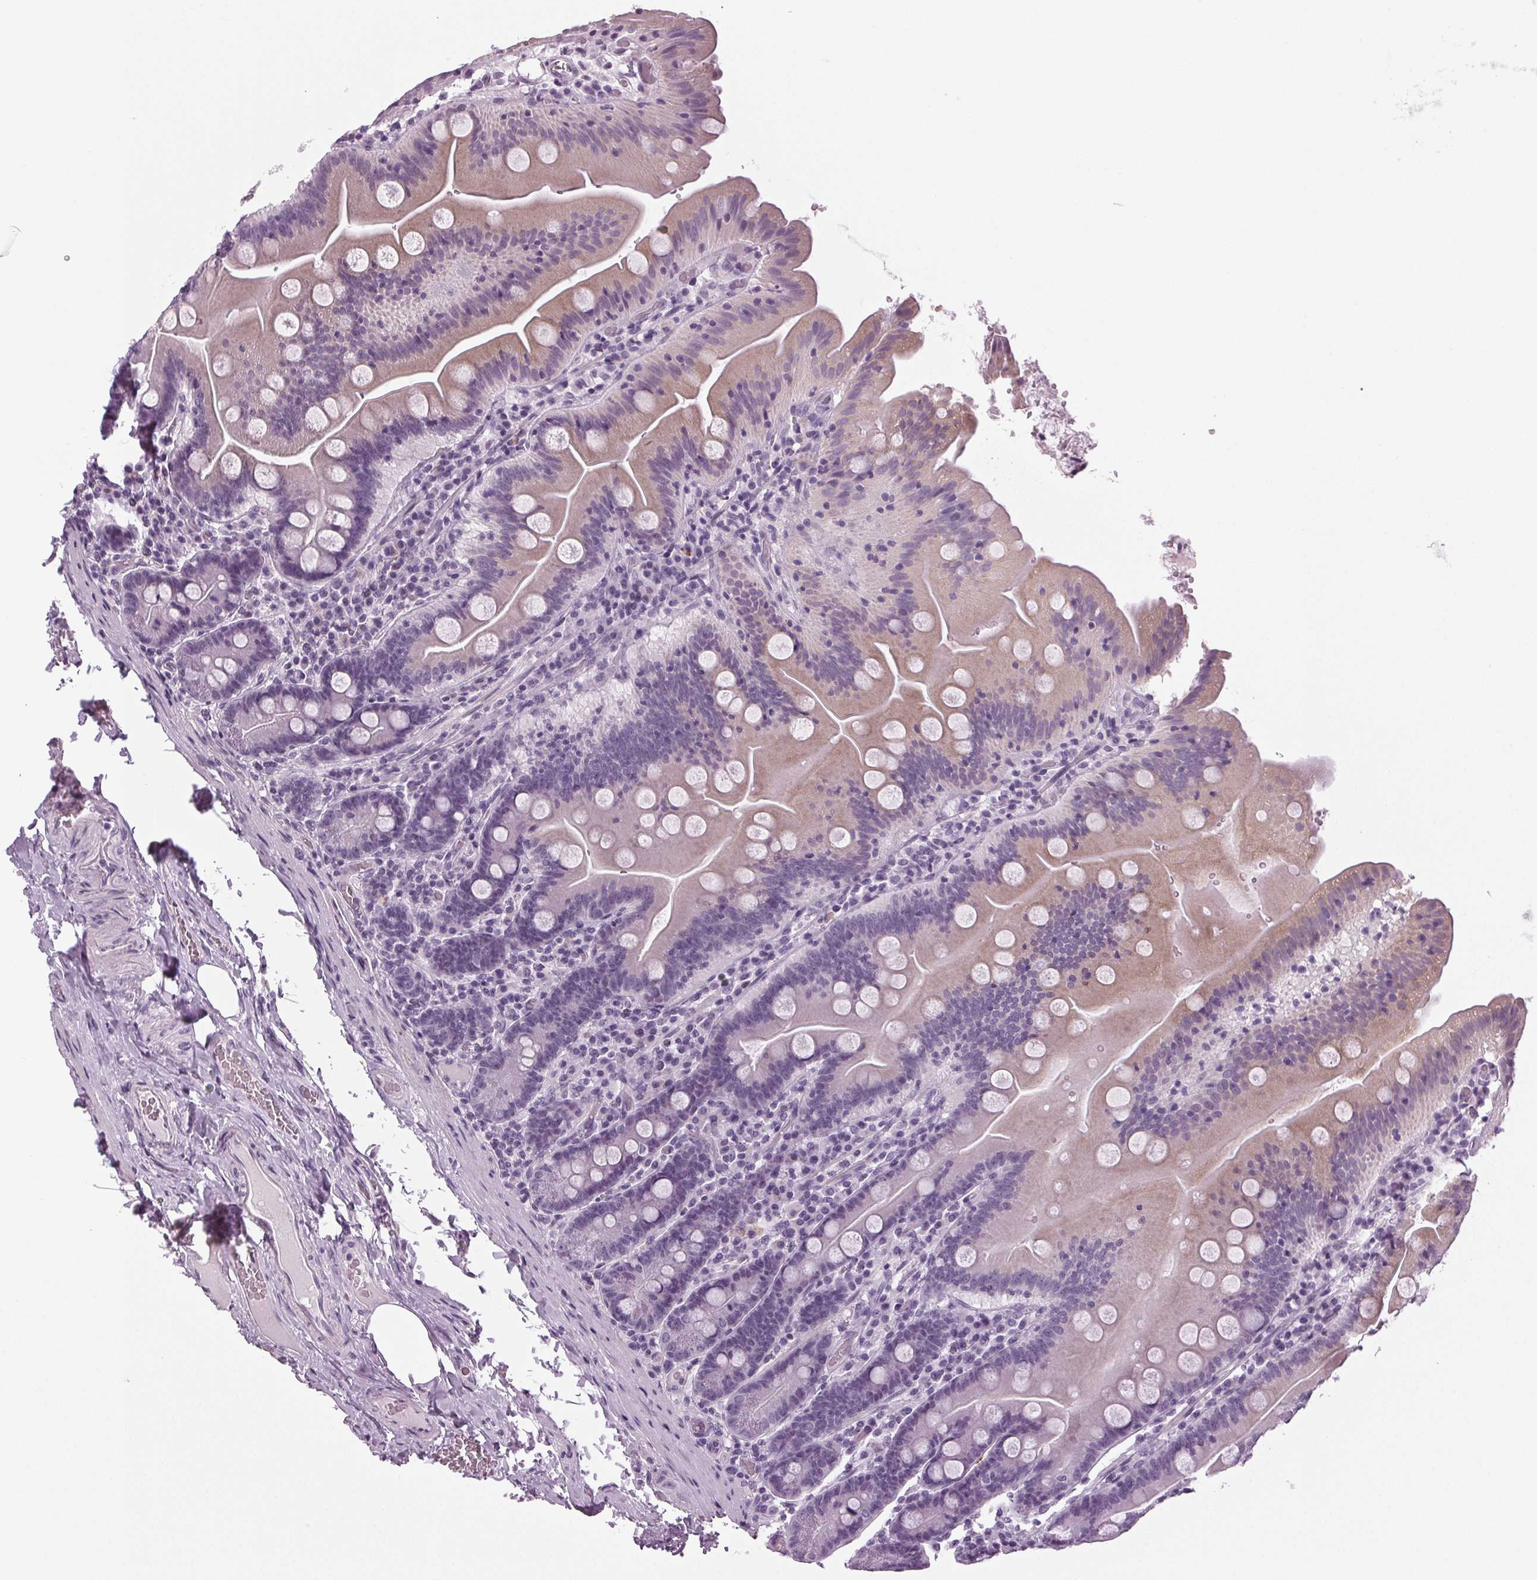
{"staining": {"intensity": "moderate", "quantity": "25%-75%", "location": "cytoplasmic/membranous"}, "tissue": "small intestine", "cell_type": "Glandular cells", "image_type": "normal", "snomed": [{"axis": "morphology", "description": "Normal tissue, NOS"}, {"axis": "topography", "description": "Small intestine"}], "caption": "Human small intestine stained with a brown dye demonstrates moderate cytoplasmic/membranous positive expression in about 25%-75% of glandular cells.", "gene": "DNAH12", "patient": {"sex": "male", "age": 37}}